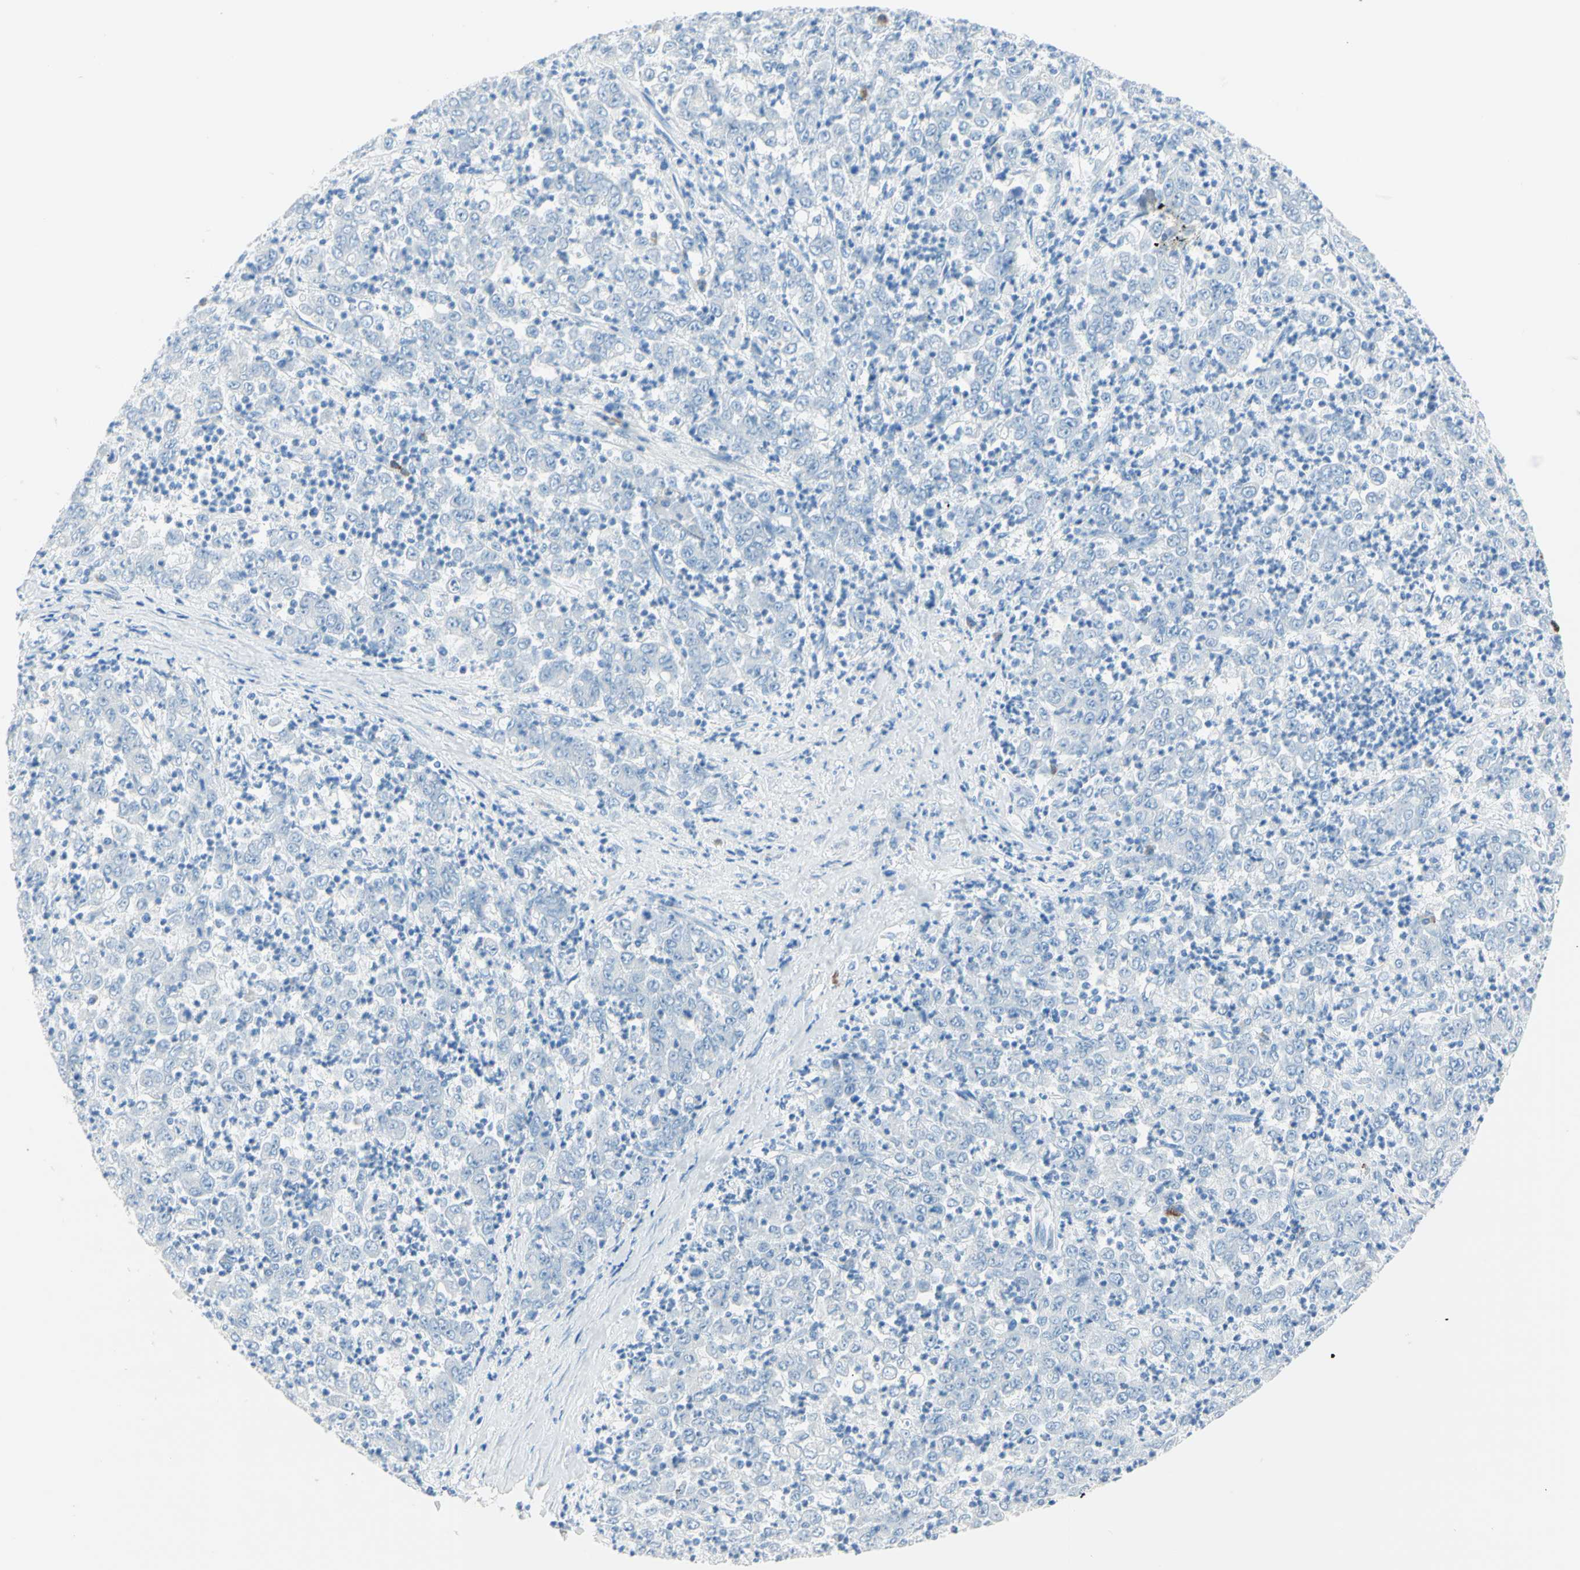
{"staining": {"intensity": "negative", "quantity": "none", "location": "none"}, "tissue": "stomach cancer", "cell_type": "Tumor cells", "image_type": "cancer", "snomed": [{"axis": "morphology", "description": "Adenocarcinoma, NOS"}, {"axis": "topography", "description": "Stomach, lower"}], "caption": "DAB immunohistochemical staining of human stomach cancer exhibits no significant expression in tumor cells. Nuclei are stained in blue.", "gene": "IL6ST", "patient": {"sex": "female", "age": 71}}